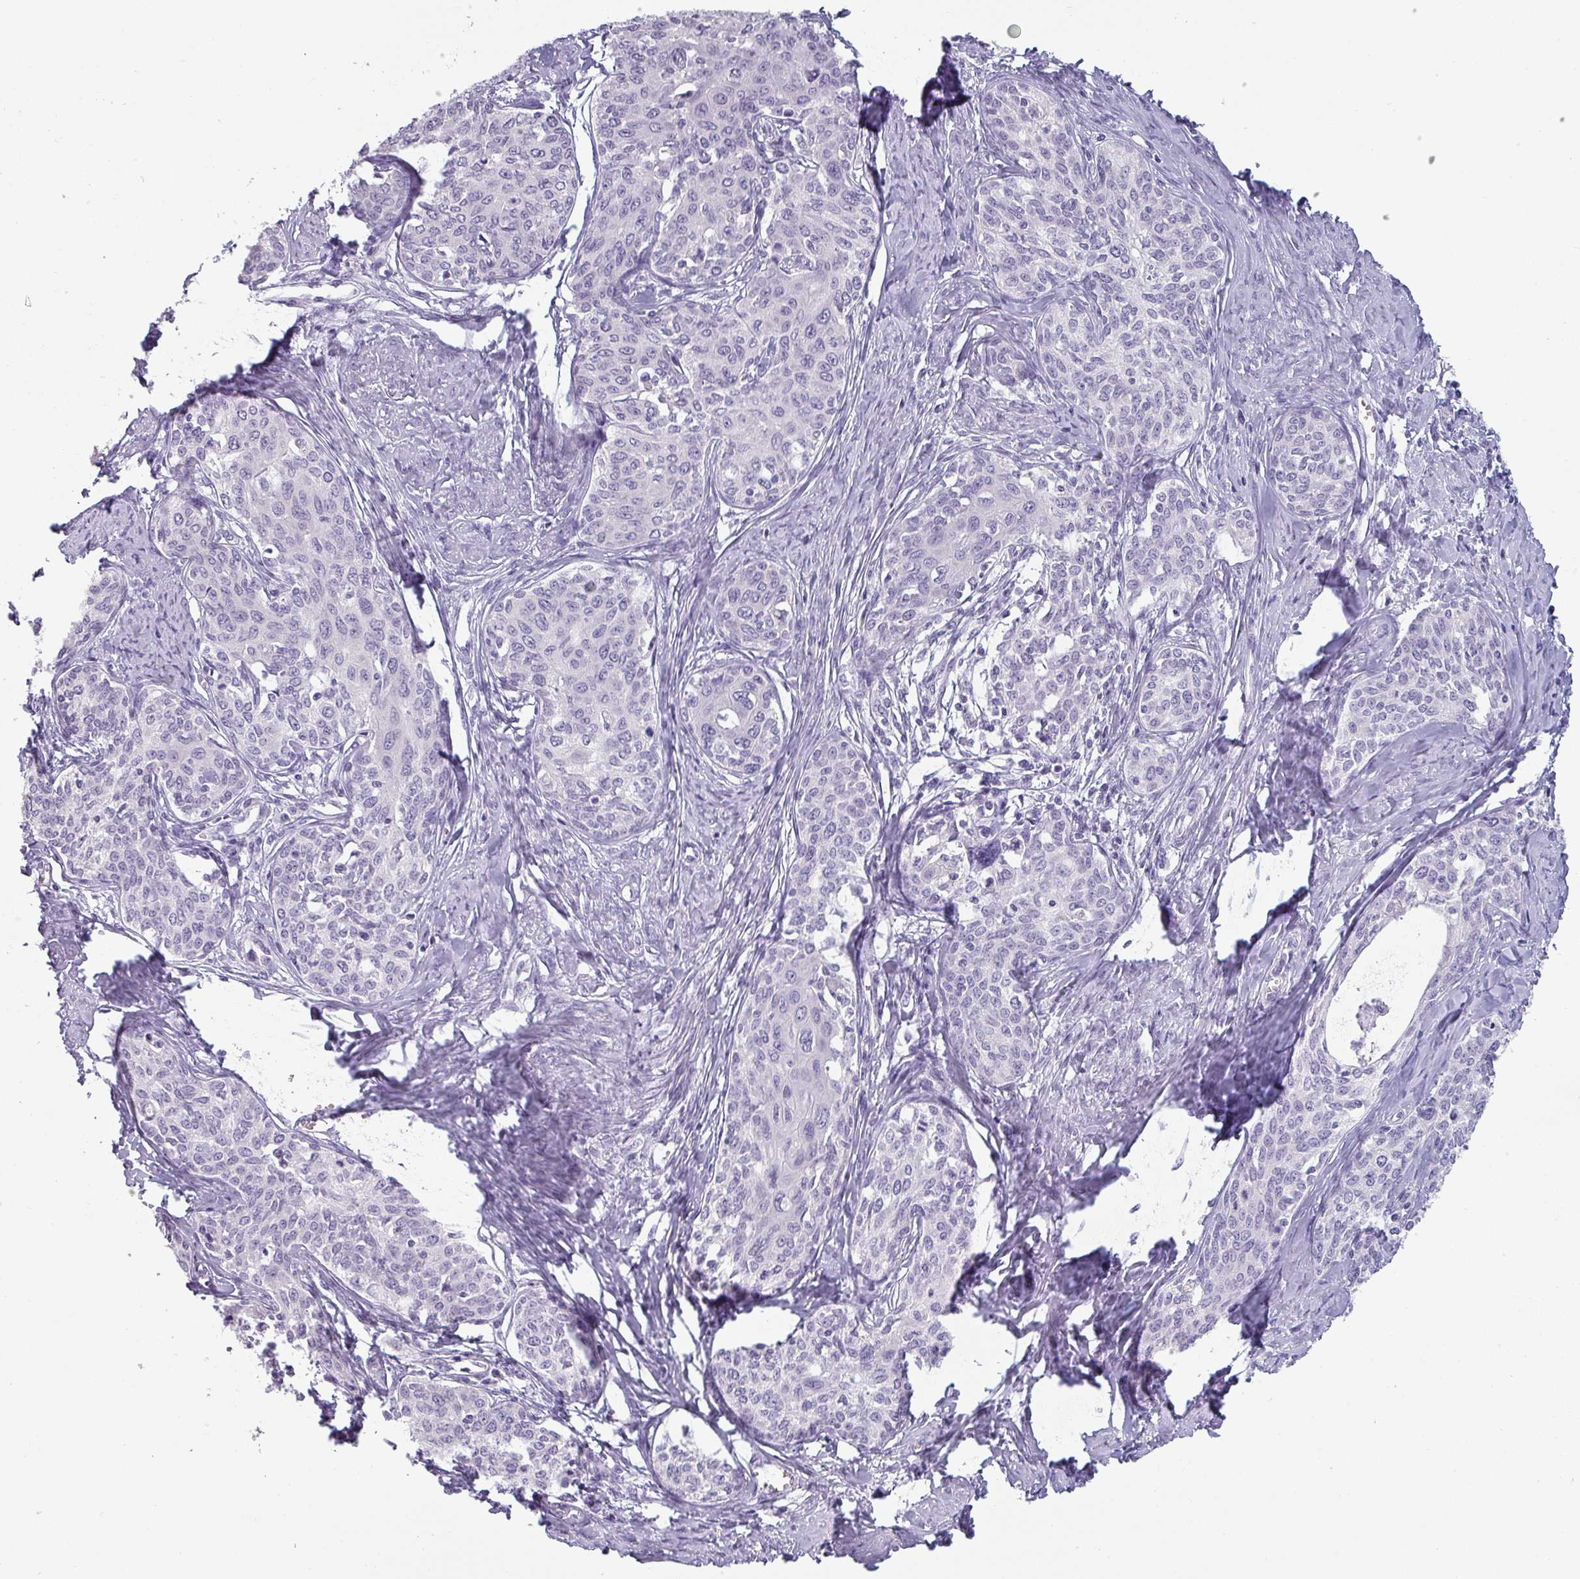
{"staining": {"intensity": "negative", "quantity": "none", "location": "none"}, "tissue": "cervical cancer", "cell_type": "Tumor cells", "image_type": "cancer", "snomed": [{"axis": "morphology", "description": "Squamous cell carcinoma, NOS"}, {"axis": "morphology", "description": "Adenocarcinoma, NOS"}, {"axis": "topography", "description": "Cervix"}], "caption": "Micrograph shows no protein staining in tumor cells of cervical cancer (adenocarcinoma) tissue.", "gene": "SFTPA1", "patient": {"sex": "female", "age": 52}}